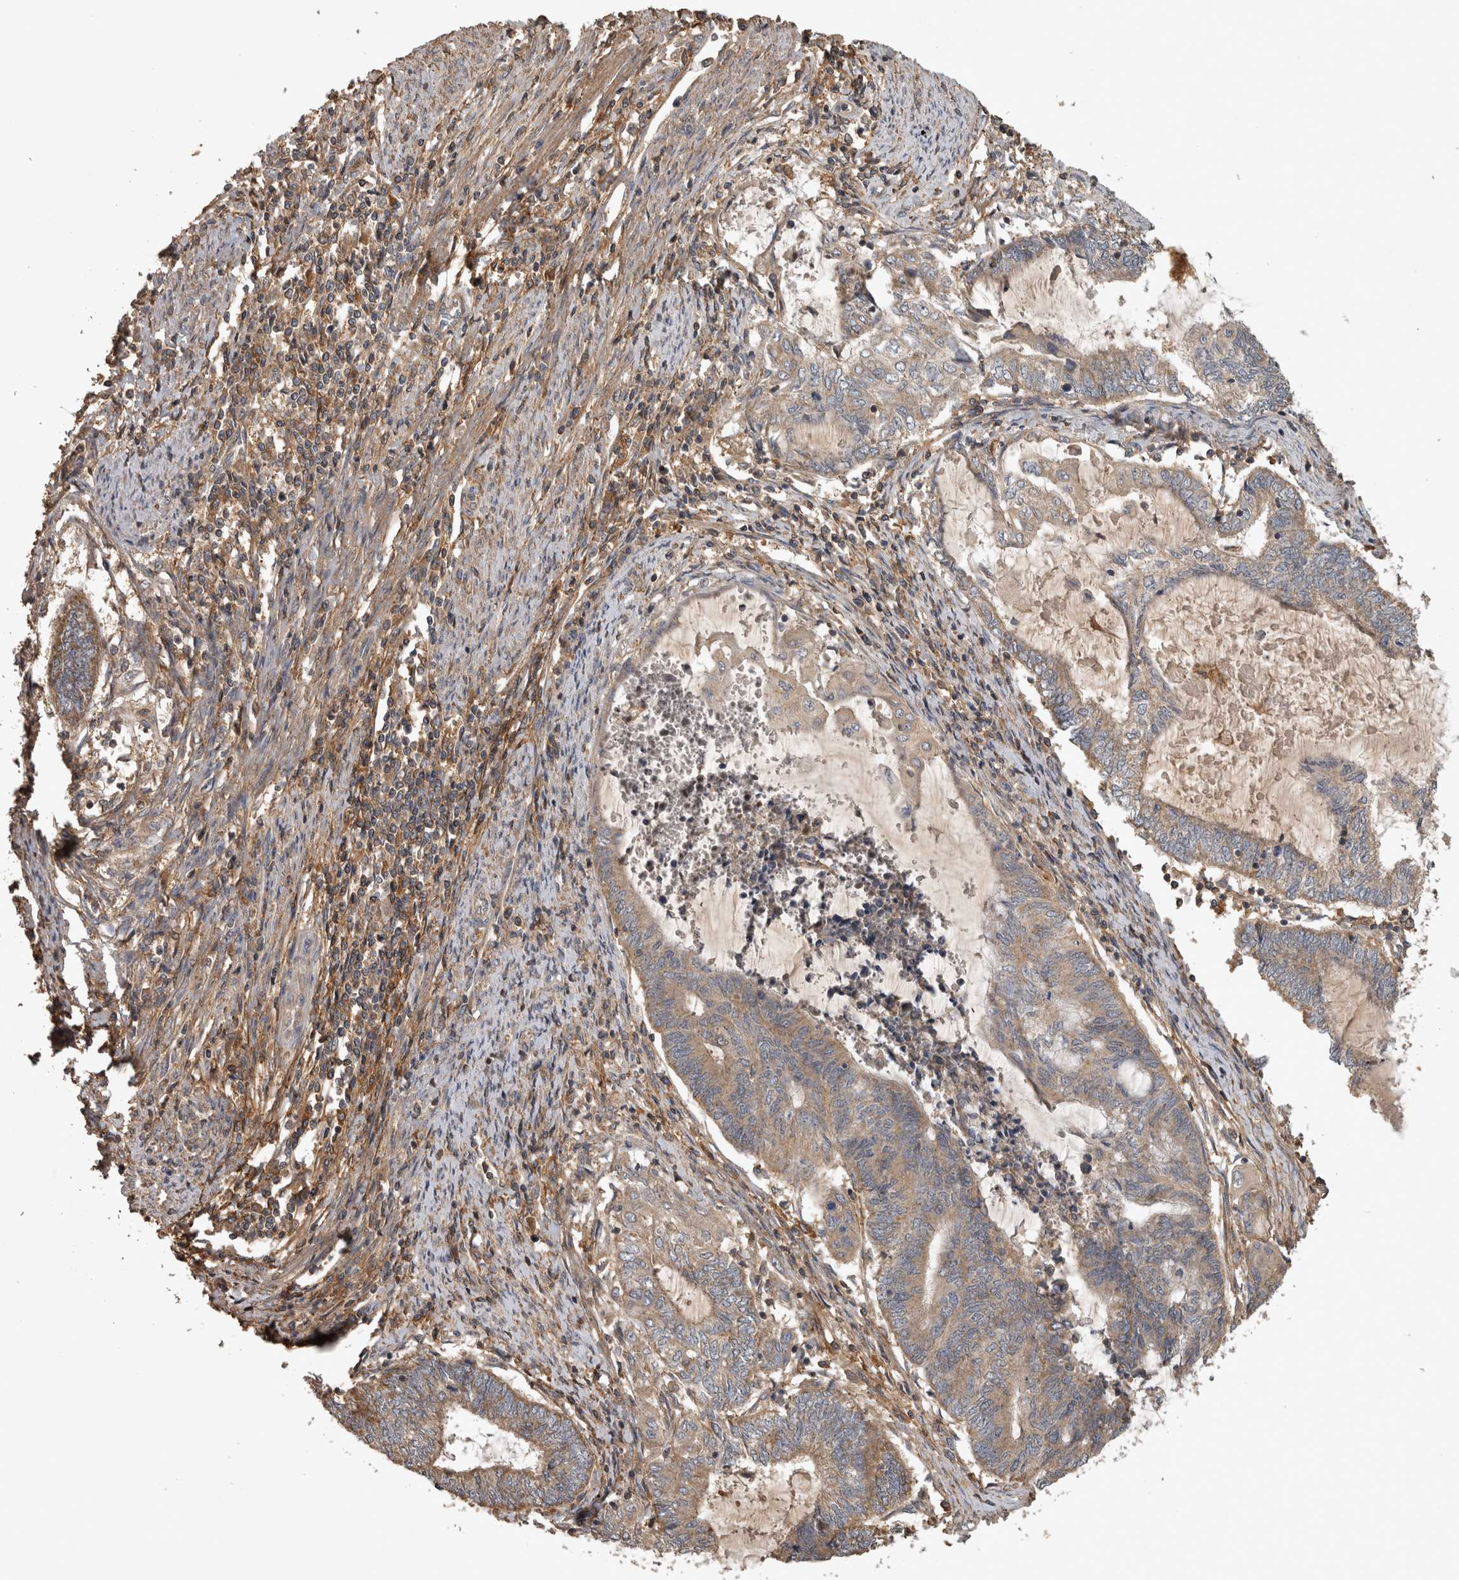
{"staining": {"intensity": "weak", "quantity": ">75%", "location": "cytoplasmic/membranous"}, "tissue": "endometrial cancer", "cell_type": "Tumor cells", "image_type": "cancer", "snomed": [{"axis": "morphology", "description": "Adenocarcinoma, NOS"}, {"axis": "topography", "description": "Uterus"}, {"axis": "topography", "description": "Endometrium"}], "caption": "A histopathology image of human endometrial cancer stained for a protein shows weak cytoplasmic/membranous brown staining in tumor cells. (DAB IHC with brightfield microscopy, high magnification).", "gene": "TRMT61B", "patient": {"sex": "female", "age": 70}}